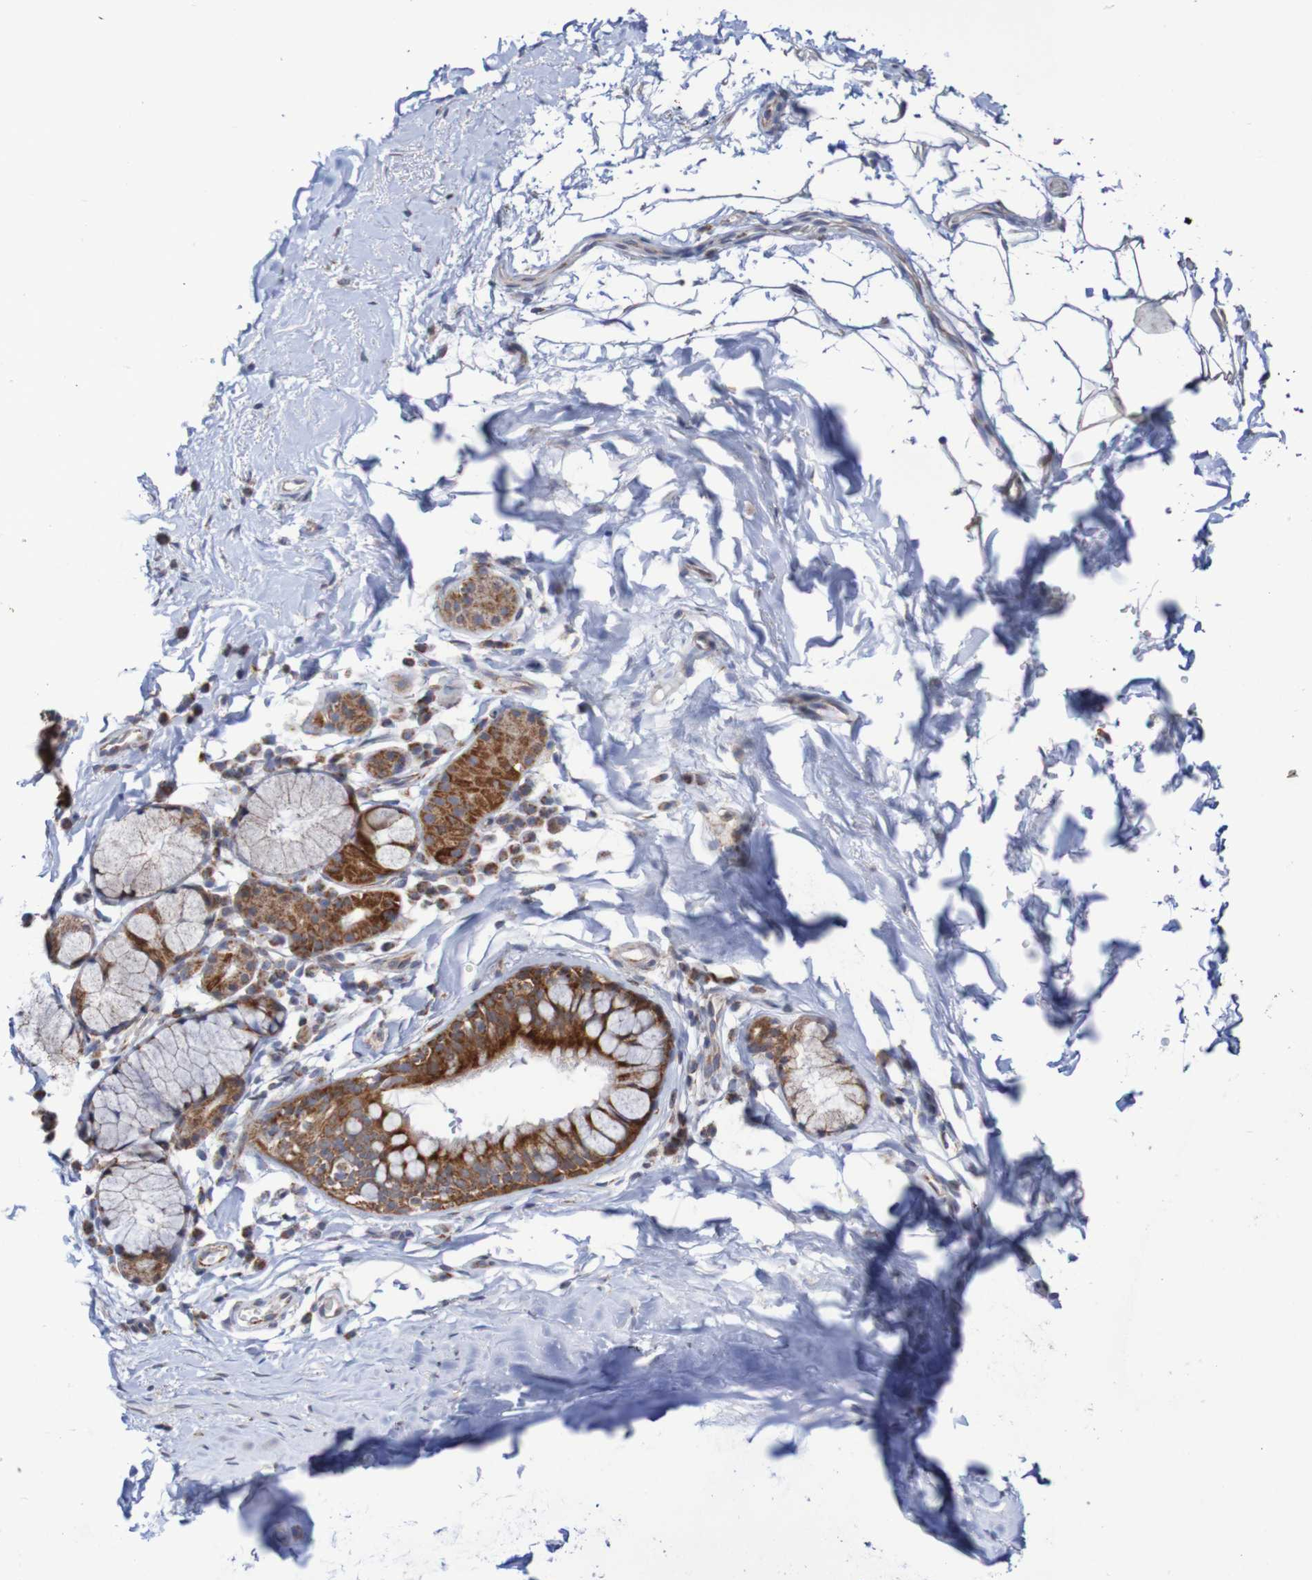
{"staining": {"intensity": "strong", "quantity": ">75%", "location": "cytoplasmic/membranous"}, "tissue": "bronchus", "cell_type": "Respiratory epithelial cells", "image_type": "normal", "snomed": [{"axis": "morphology", "description": "Normal tissue, NOS"}, {"axis": "topography", "description": "Cartilage tissue"}, {"axis": "topography", "description": "Bronchus"}], "caption": "Protein analysis of unremarkable bronchus shows strong cytoplasmic/membranous staining in about >75% of respiratory epithelial cells. The staining was performed using DAB, with brown indicating positive protein expression. Nuclei are stained blue with hematoxylin.", "gene": "DVL1", "patient": {"sex": "female", "age": 53}}